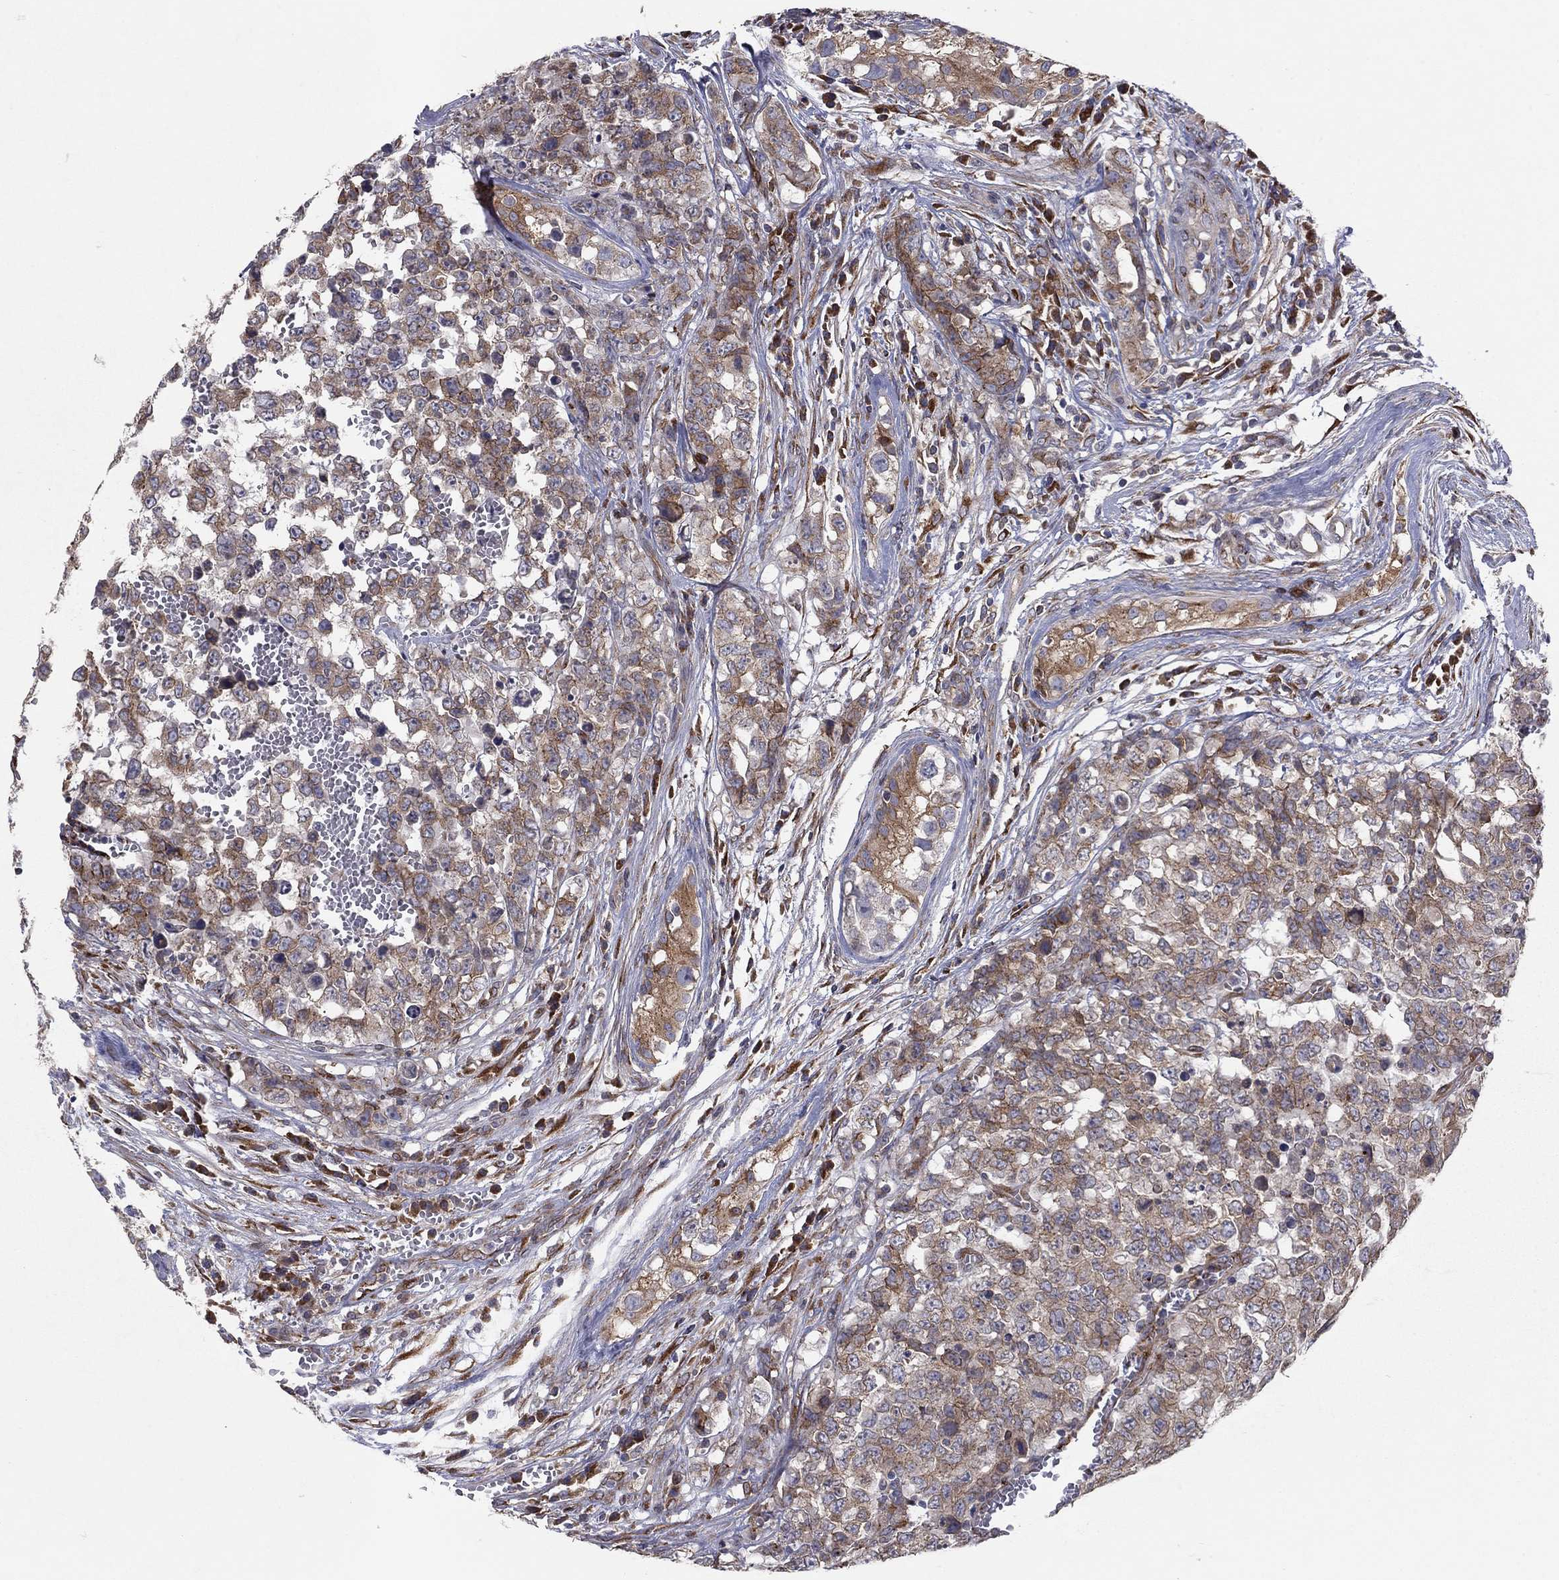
{"staining": {"intensity": "moderate", "quantity": "25%-75%", "location": "cytoplasmic/membranous"}, "tissue": "testis cancer", "cell_type": "Tumor cells", "image_type": "cancer", "snomed": [{"axis": "morphology", "description": "Carcinoma, Embryonal, NOS"}, {"axis": "topography", "description": "Testis"}], "caption": "Testis cancer stained with DAB IHC displays medium levels of moderate cytoplasmic/membranous staining in approximately 25%-75% of tumor cells.", "gene": "YIF1A", "patient": {"sex": "male", "age": 23}}